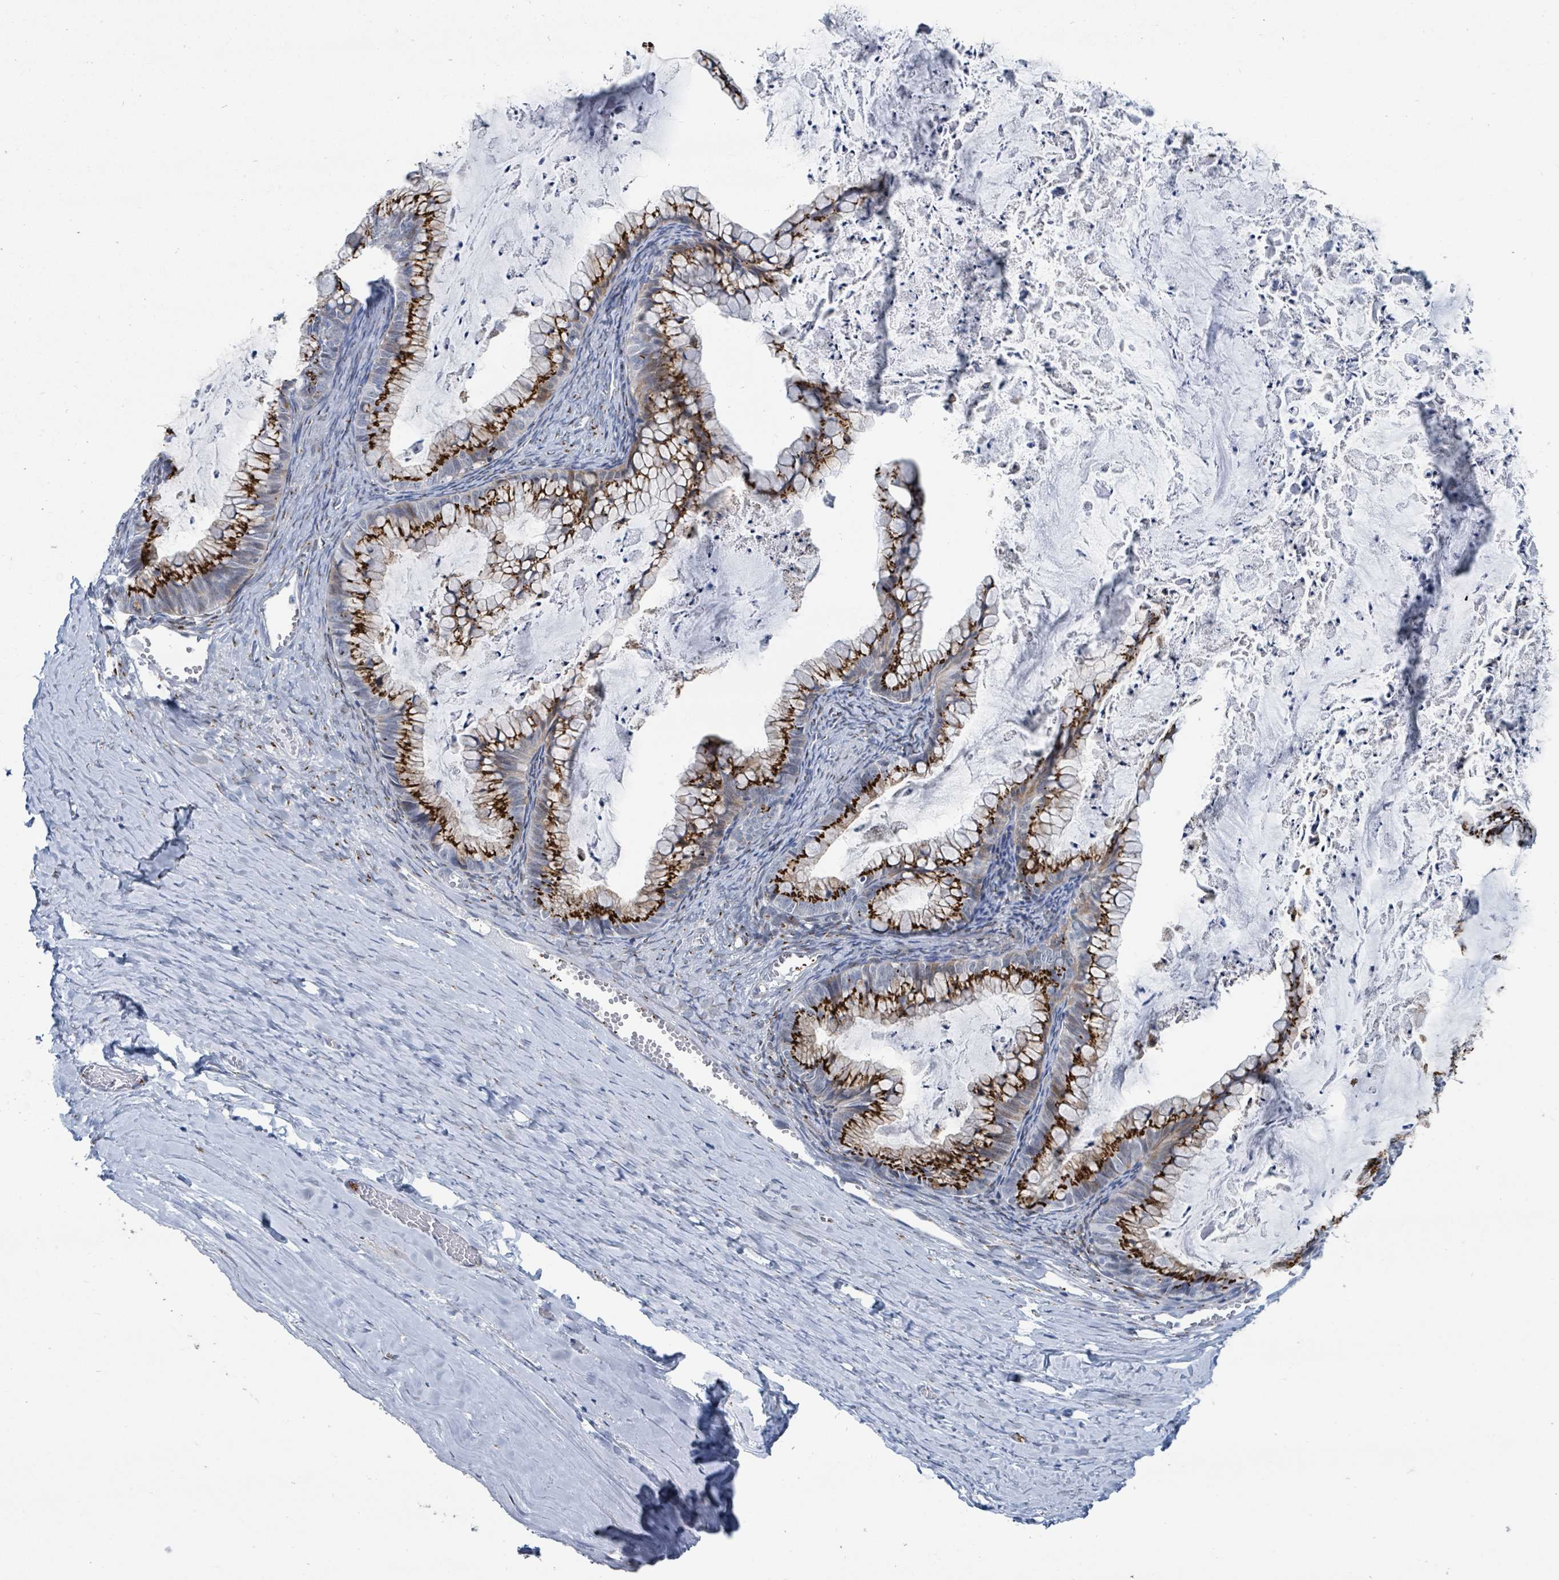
{"staining": {"intensity": "strong", "quantity": ">75%", "location": "cytoplasmic/membranous"}, "tissue": "ovarian cancer", "cell_type": "Tumor cells", "image_type": "cancer", "snomed": [{"axis": "morphology", "description": "Cystadenocarcinoma, mucinous, NOS"}, {"axis": "topography", "description": "Ovary"}], "caption": "Immunohistochemical staining of ovarian mucinous cystadenocarcinoma exhibits high levels of strong cytoplasmic/membranous protein staining in about >75% of tumor cells.", "gene": "DCAF5", "patient": {"sex": "female", "age": 35}}